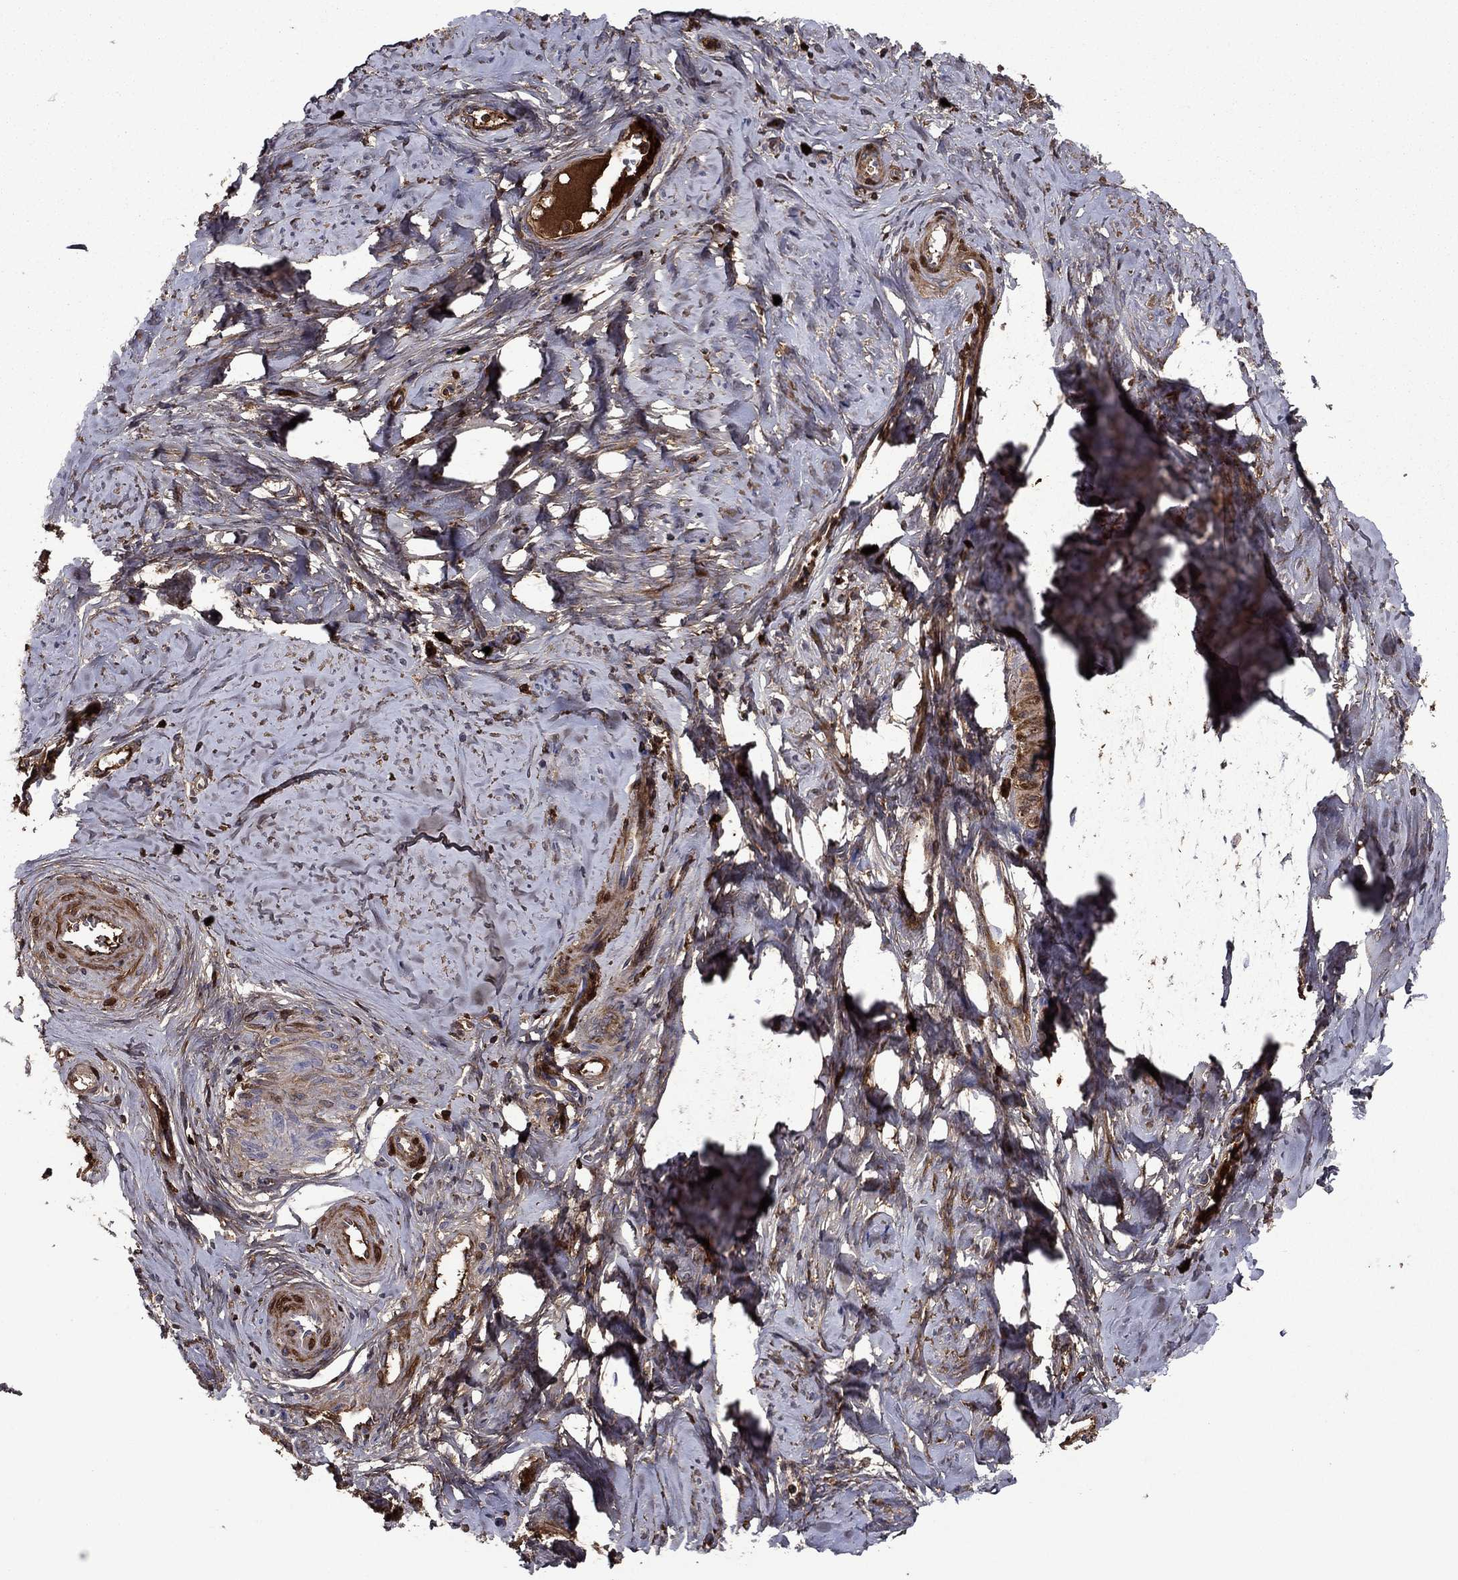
{"staining": {"intensity": "moderate", "quantity": "25%-75%", "location": "cytoplasmic/membranous"}, "tissue": "smooth muscle", "cell_type": "Smooth muscle cells", "image_type": "normal", "snomed": [{"axis": "morphology", "description": "Normal tissue, NOS"}, {"axis": "topography", "description": "Smooth muscle"}], "caption": "Smooth muscle cells exhibit moderate cytoplasmic/membranous positivity in about 25%-75% of cells in normal smooth muscle. (DAB IHC with brightfield microscopy, high magnification).", "gene": "HPX", "patient": {"sex": "female", "age": 48}}